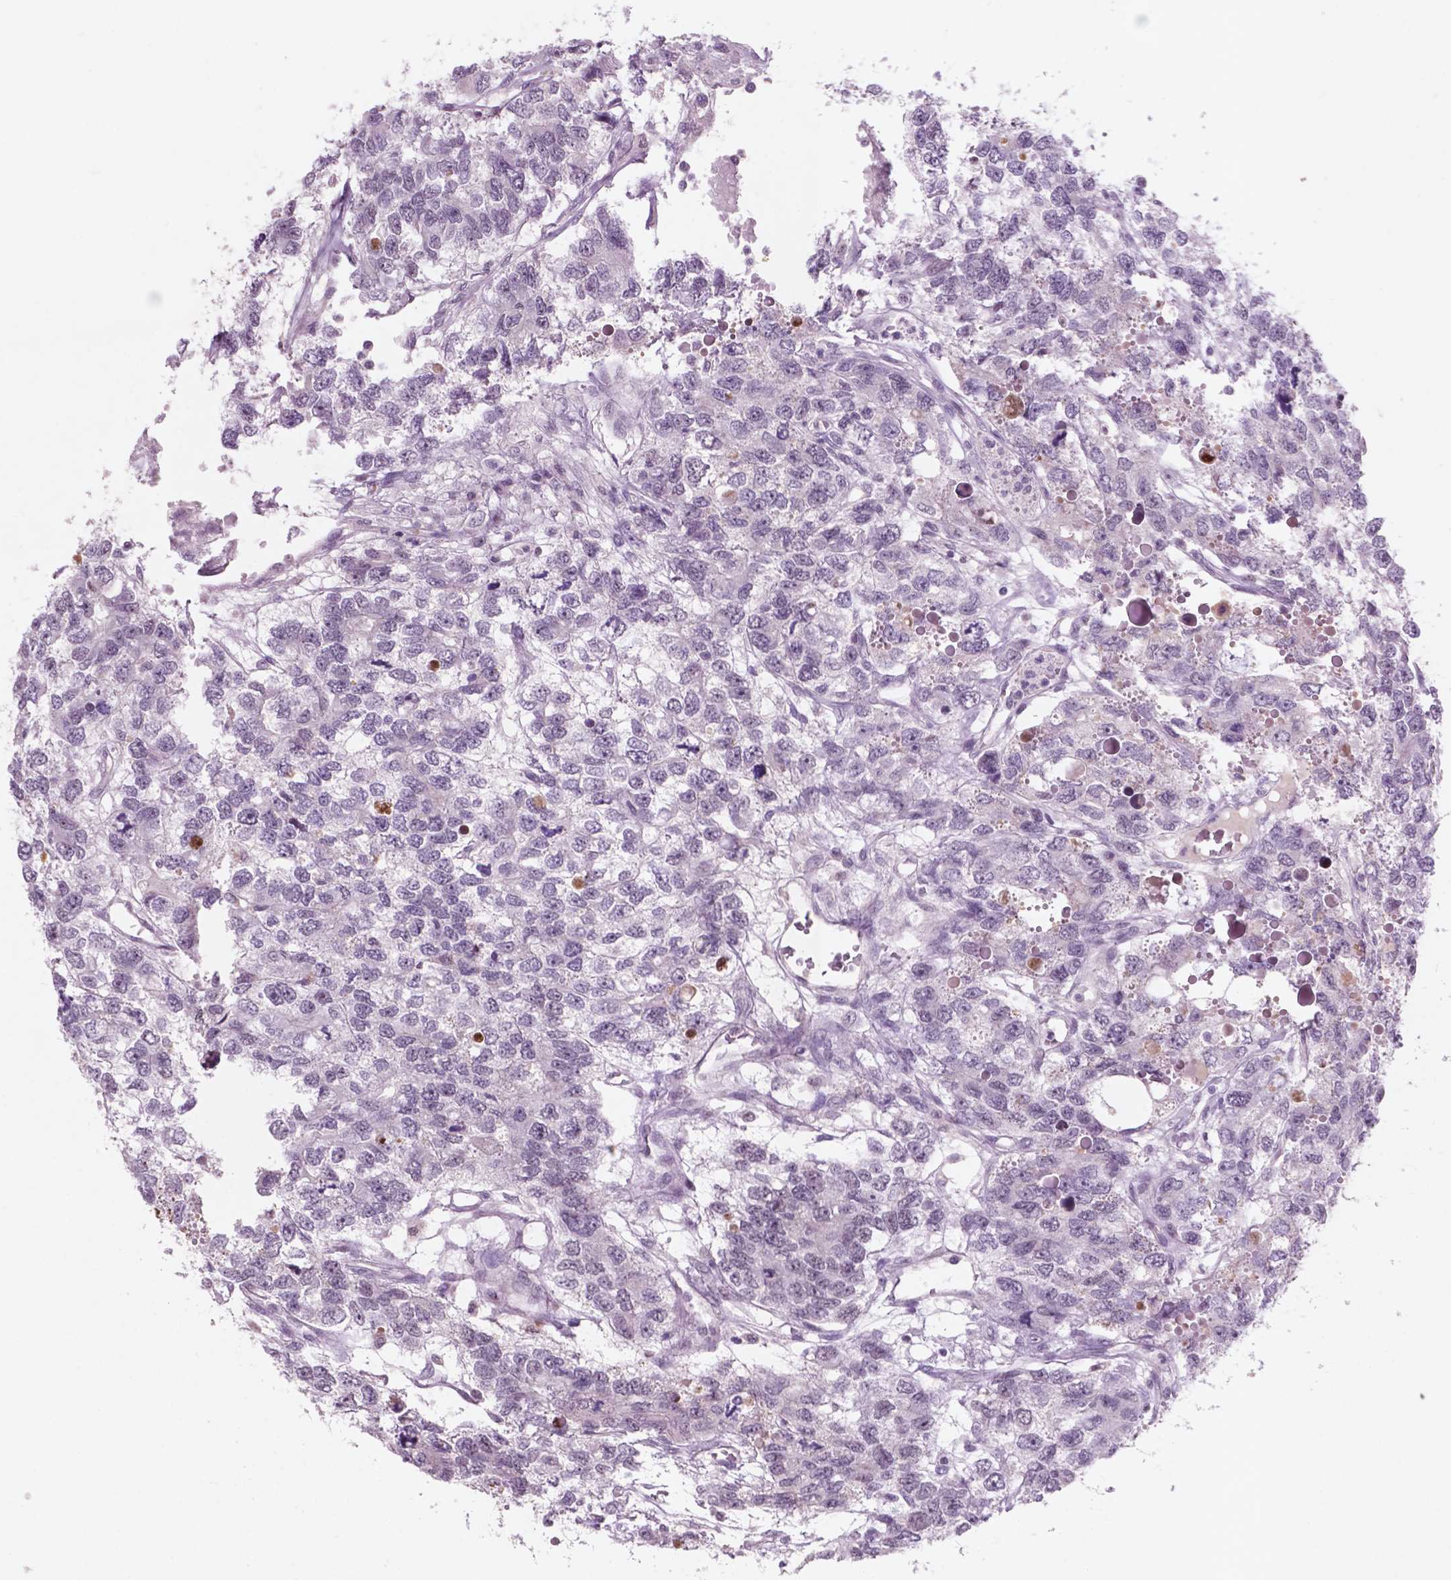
{"staining": {"intensity": "negative", "quantity": "none", "location": "none"}, "tissue": "testis cancer", "cell_type": "Tumor cells", "image_type": "cancer", "snomed": [{"axis": "morphology", "description": "Seminoma, NOS"}, {"axis": "topography", "description": "Testis"}], "caption": "An image of human testis cancer (seminoma) is negative for staining in tumor cells.", "gene": "CTR9", "patient": {"sex": "male", "age": 52}}